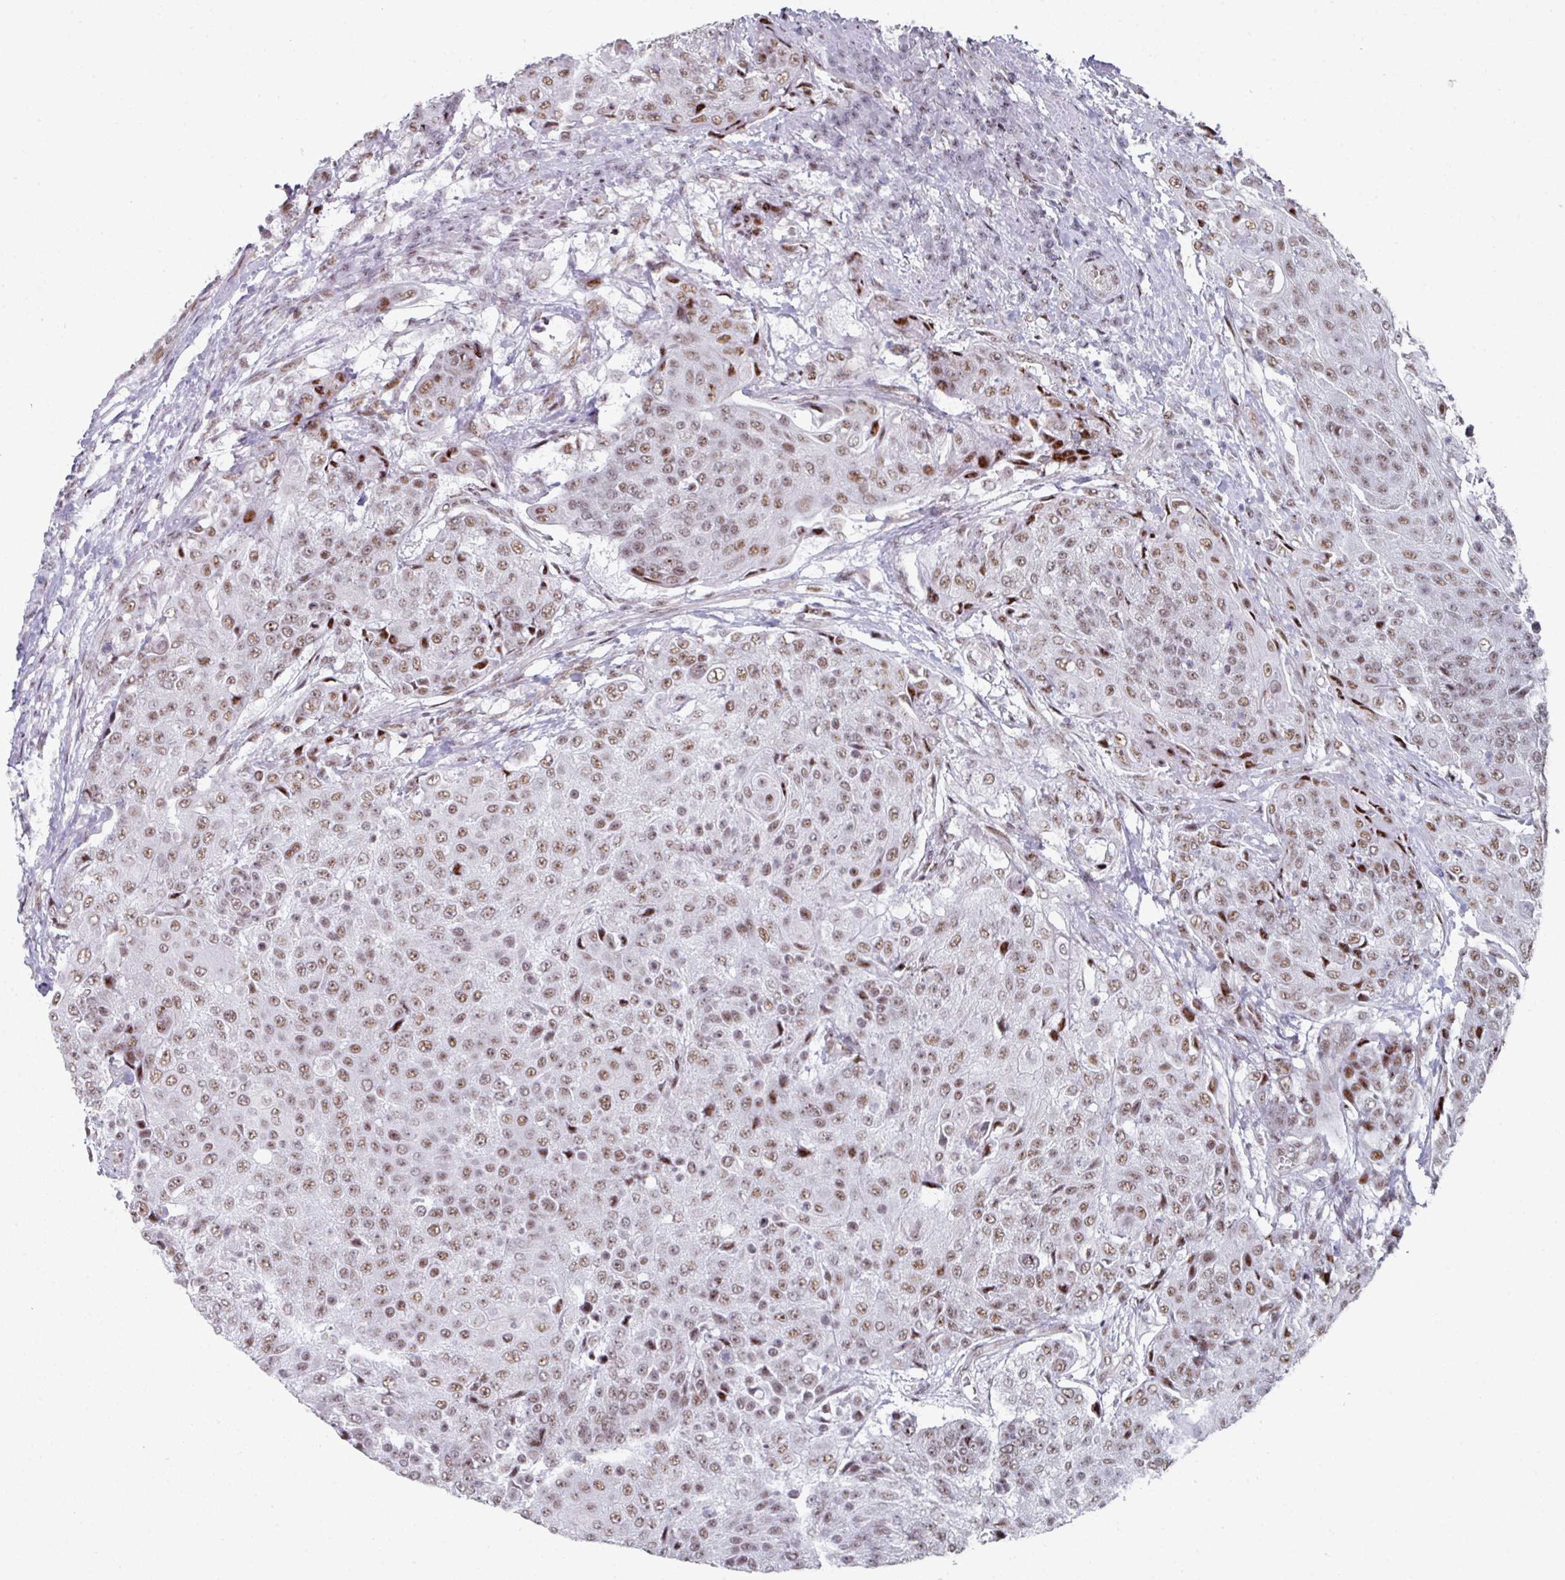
{"staining": {"intensity": "moderate", "quantity": ">75%", "location": "nuclear"}, "tissue": "urothelial cancer", "cell_type": "Tumor cells", "image_type": "cancer", "snomed": [{"axis": "morphology", "description": "Urothelial carcinoma, High grade"}, {"axis": "topography", "description": "Urinary bladder"}], "caption": "Immunohistochemical staining of human urothelial cancer reveals medium levels of moderate nuclear staining in about >75% of tumor cells. The protein of interest is stained brown, and the nuclei are stained in blue (DAB (3,3'-diaminobenzidine) IHC with brightfield microscopy, high magnification).", "gene": "SF3B5", "patient": {"sex": "female", "age": 63}}